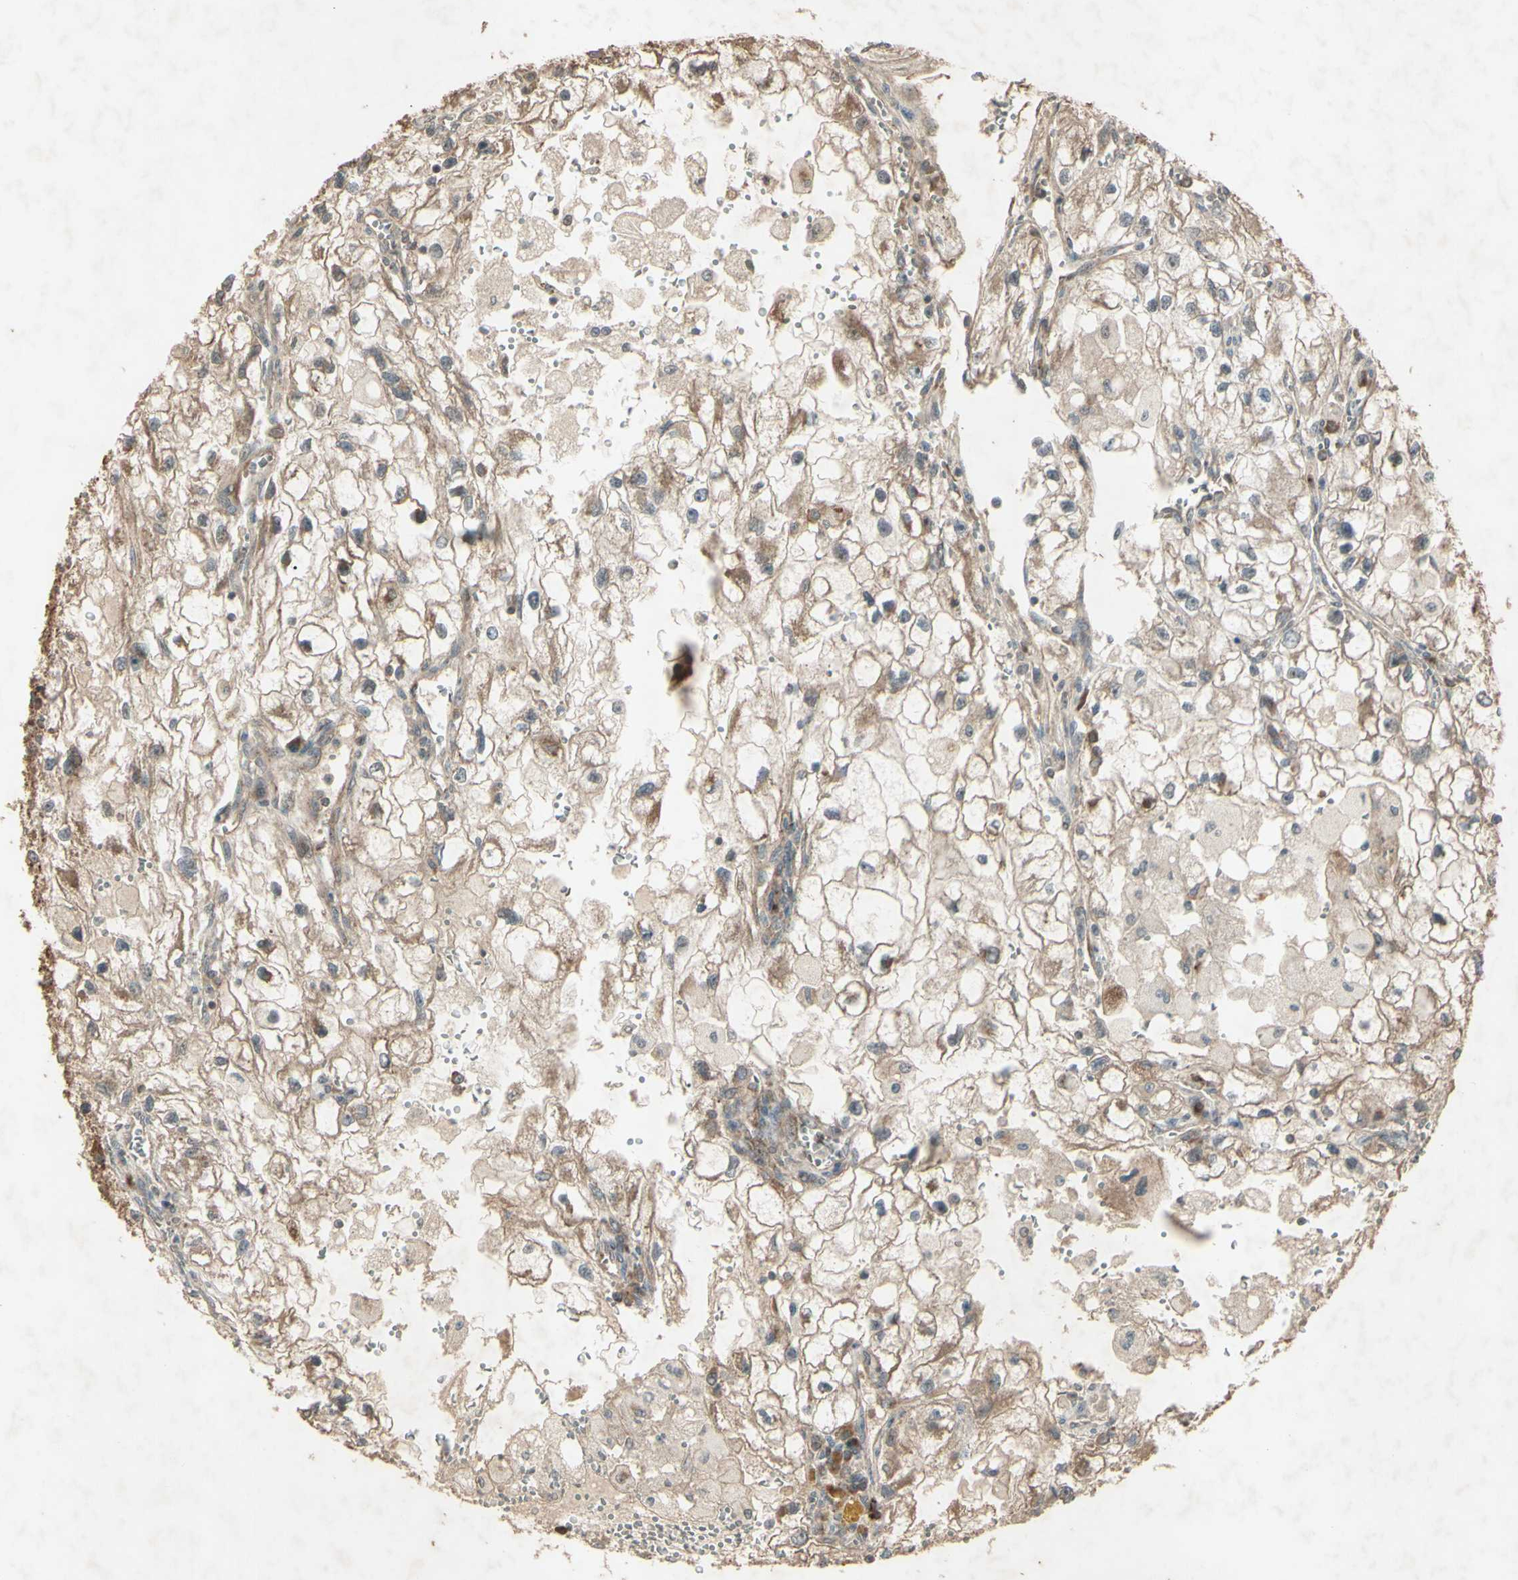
{"staining": {"intensity": "weak", "quantity": ">75%", "location": "cytoplasmic/membranous"}, "tissue": "renal cancer", "cell_type": "Tumor cells", "image_type": "cancer", "snomed": [{"axis": "morphology", "description": "Adenocarcinoma, NOS"}, {"axis": "topography", "description": "Kidney"}], "caption": "This is an image of immunohistochemistry (IHC) staining of renal cancer (adenocarcinoma), which shows weak expression in the cytoplasmic/membranous of tumor cells.", "gene": "AP1G1", "patient": {"sex": "female", "age": 70}}